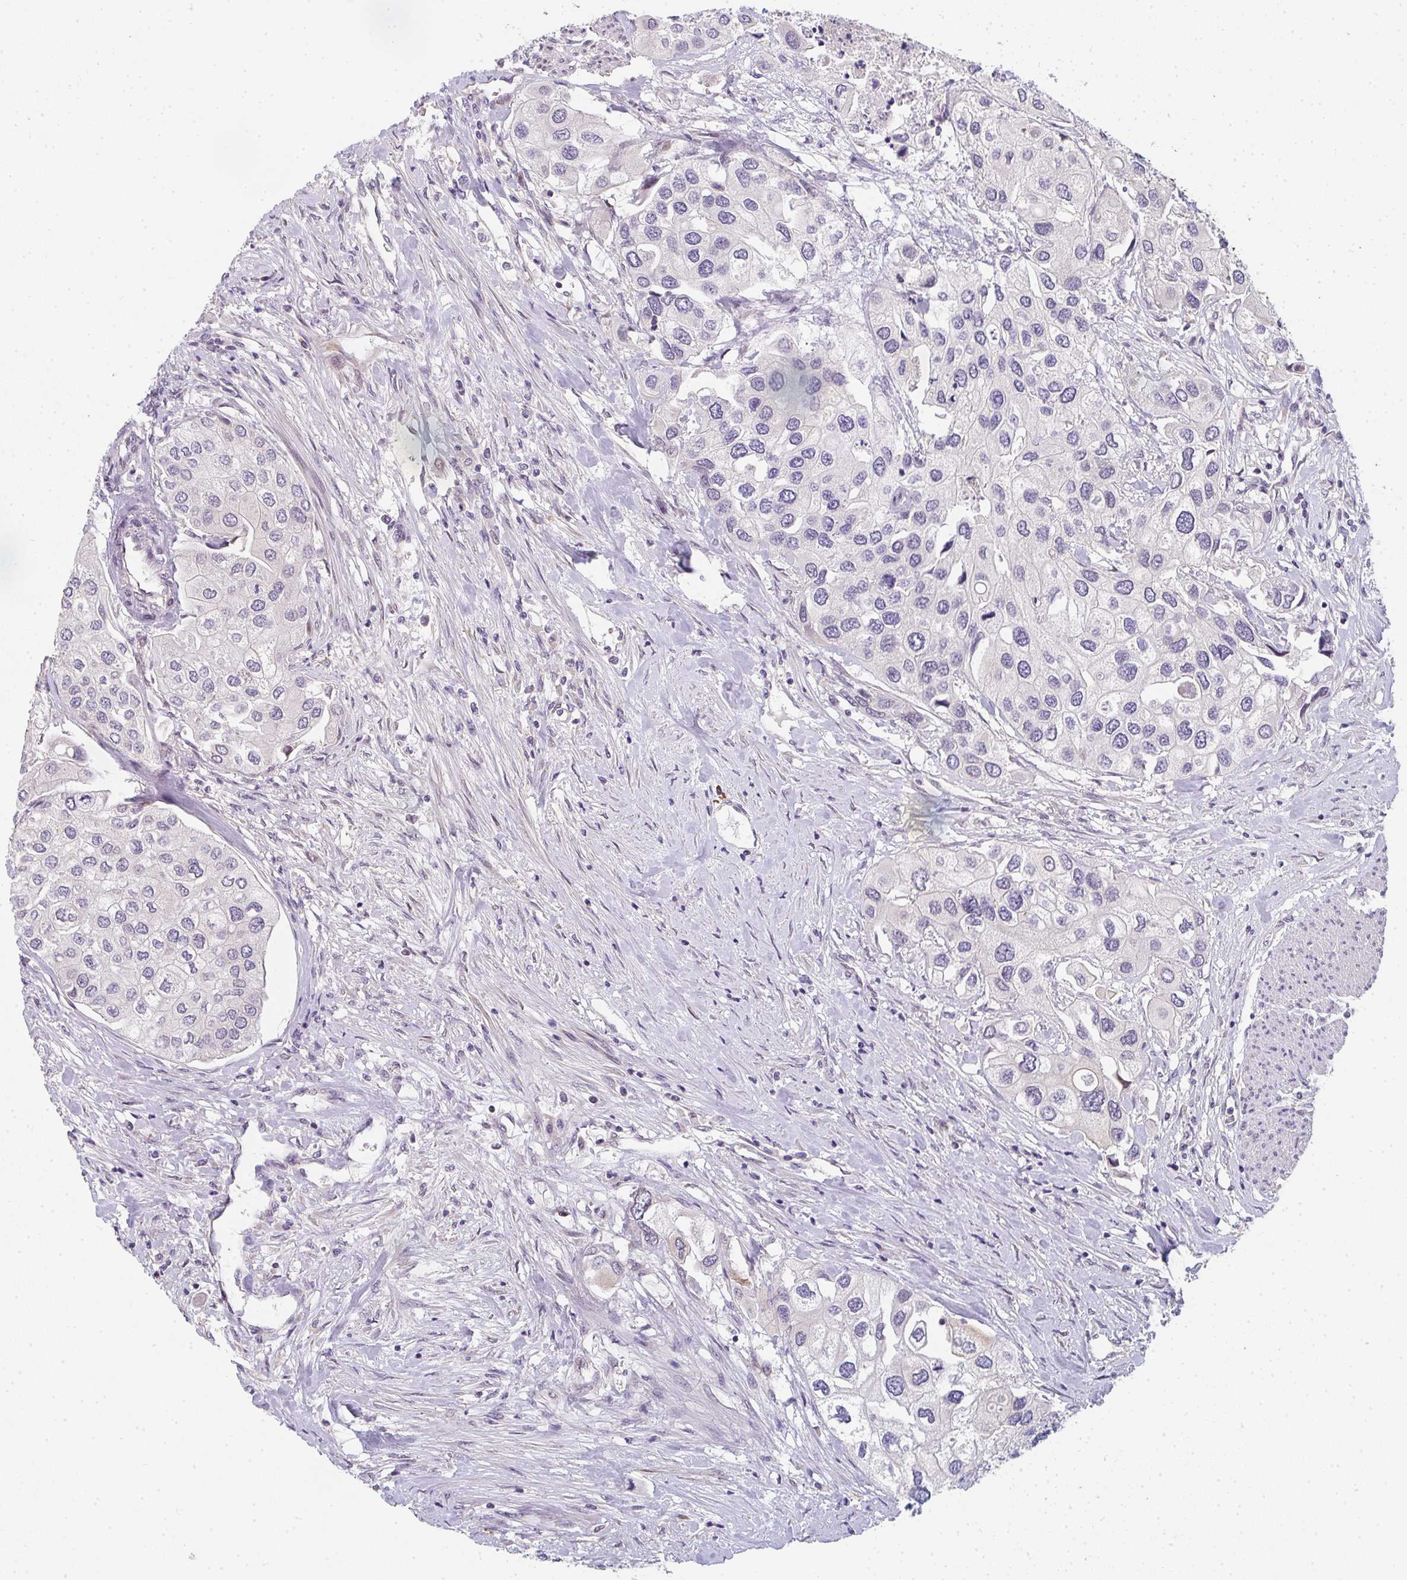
{"staining": {"intensity": "negative", "quantity": "none", "location": "none"}, "tissue": "urothelial cancer", "cell_type": "Tumor cells", "image_type": "cancer", "snomed": [{"axis": "morphology", "description": "Urothelial carcinoma, High grade"}, {"axis": "topography", "description": "Urinary bladder"}], "caption": "A high-resolution photomicrograph shows immunohistochemistry staining of high-grade urothelial carcinoma, which shows no significant positivity in tumor cells.", "gene": "TNFRSF10A", "patient": {"sex": "male", "age": 64}}